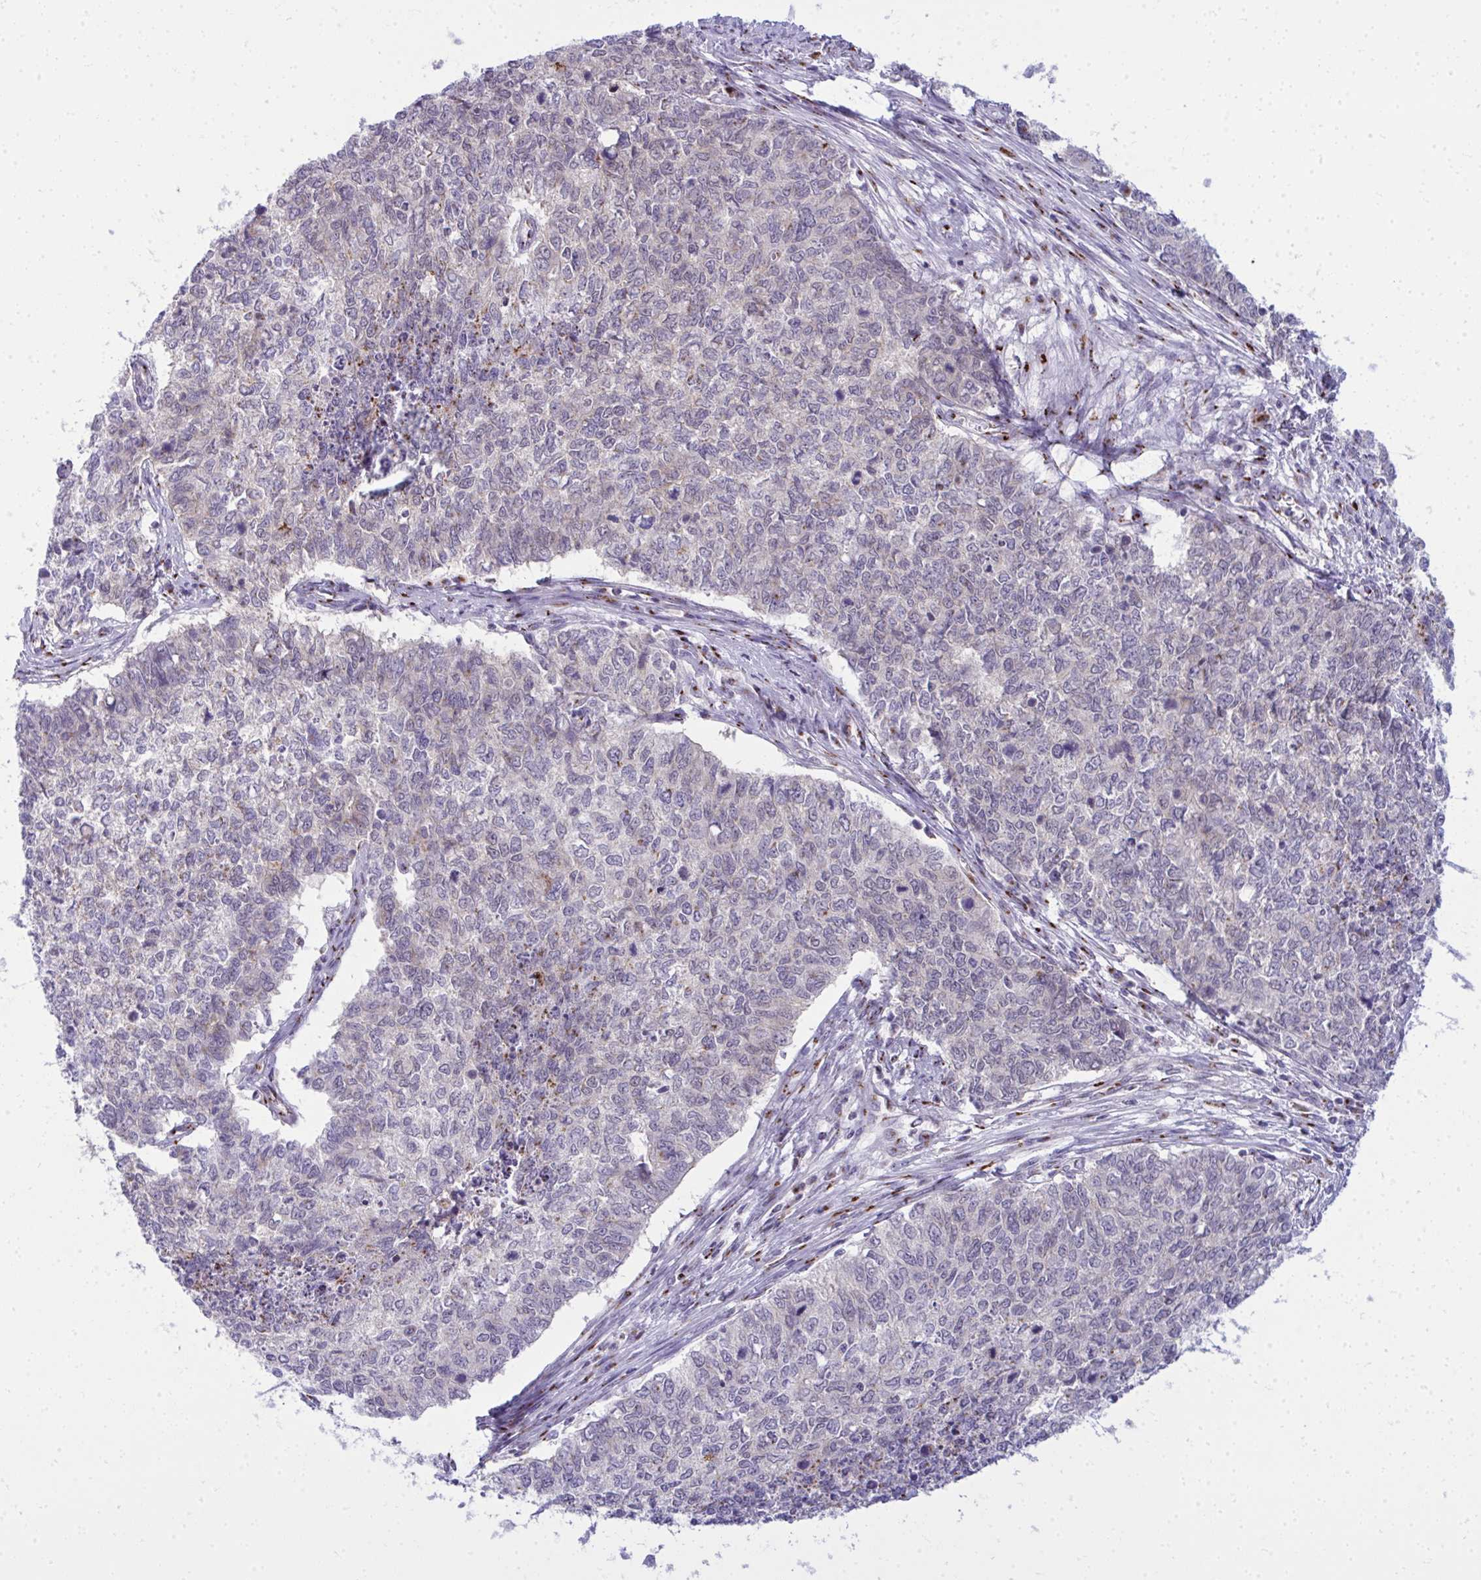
{"staining": {"intensity": "moderate", "quantity": "<25%", "location": "cytoplasmic/membranous"}, "tissue": "cervical cancer", "cell_type": "Tumor cells", "image_type": "cancer", "snomed": [{"axis": "morphology", "description": "Adenocarcinoma, NOS"}, {"axis": "topography", "description": "Cervix"}], "caption": "Cervical adenocarcinoma tissue exhibits moderate cytoplasmic/membranous expression in approximately <25% of tumor cells, visualized by immunohistochemistry.", "gene": "DTX4", "patient": {"sex": "female", "age": 63}}